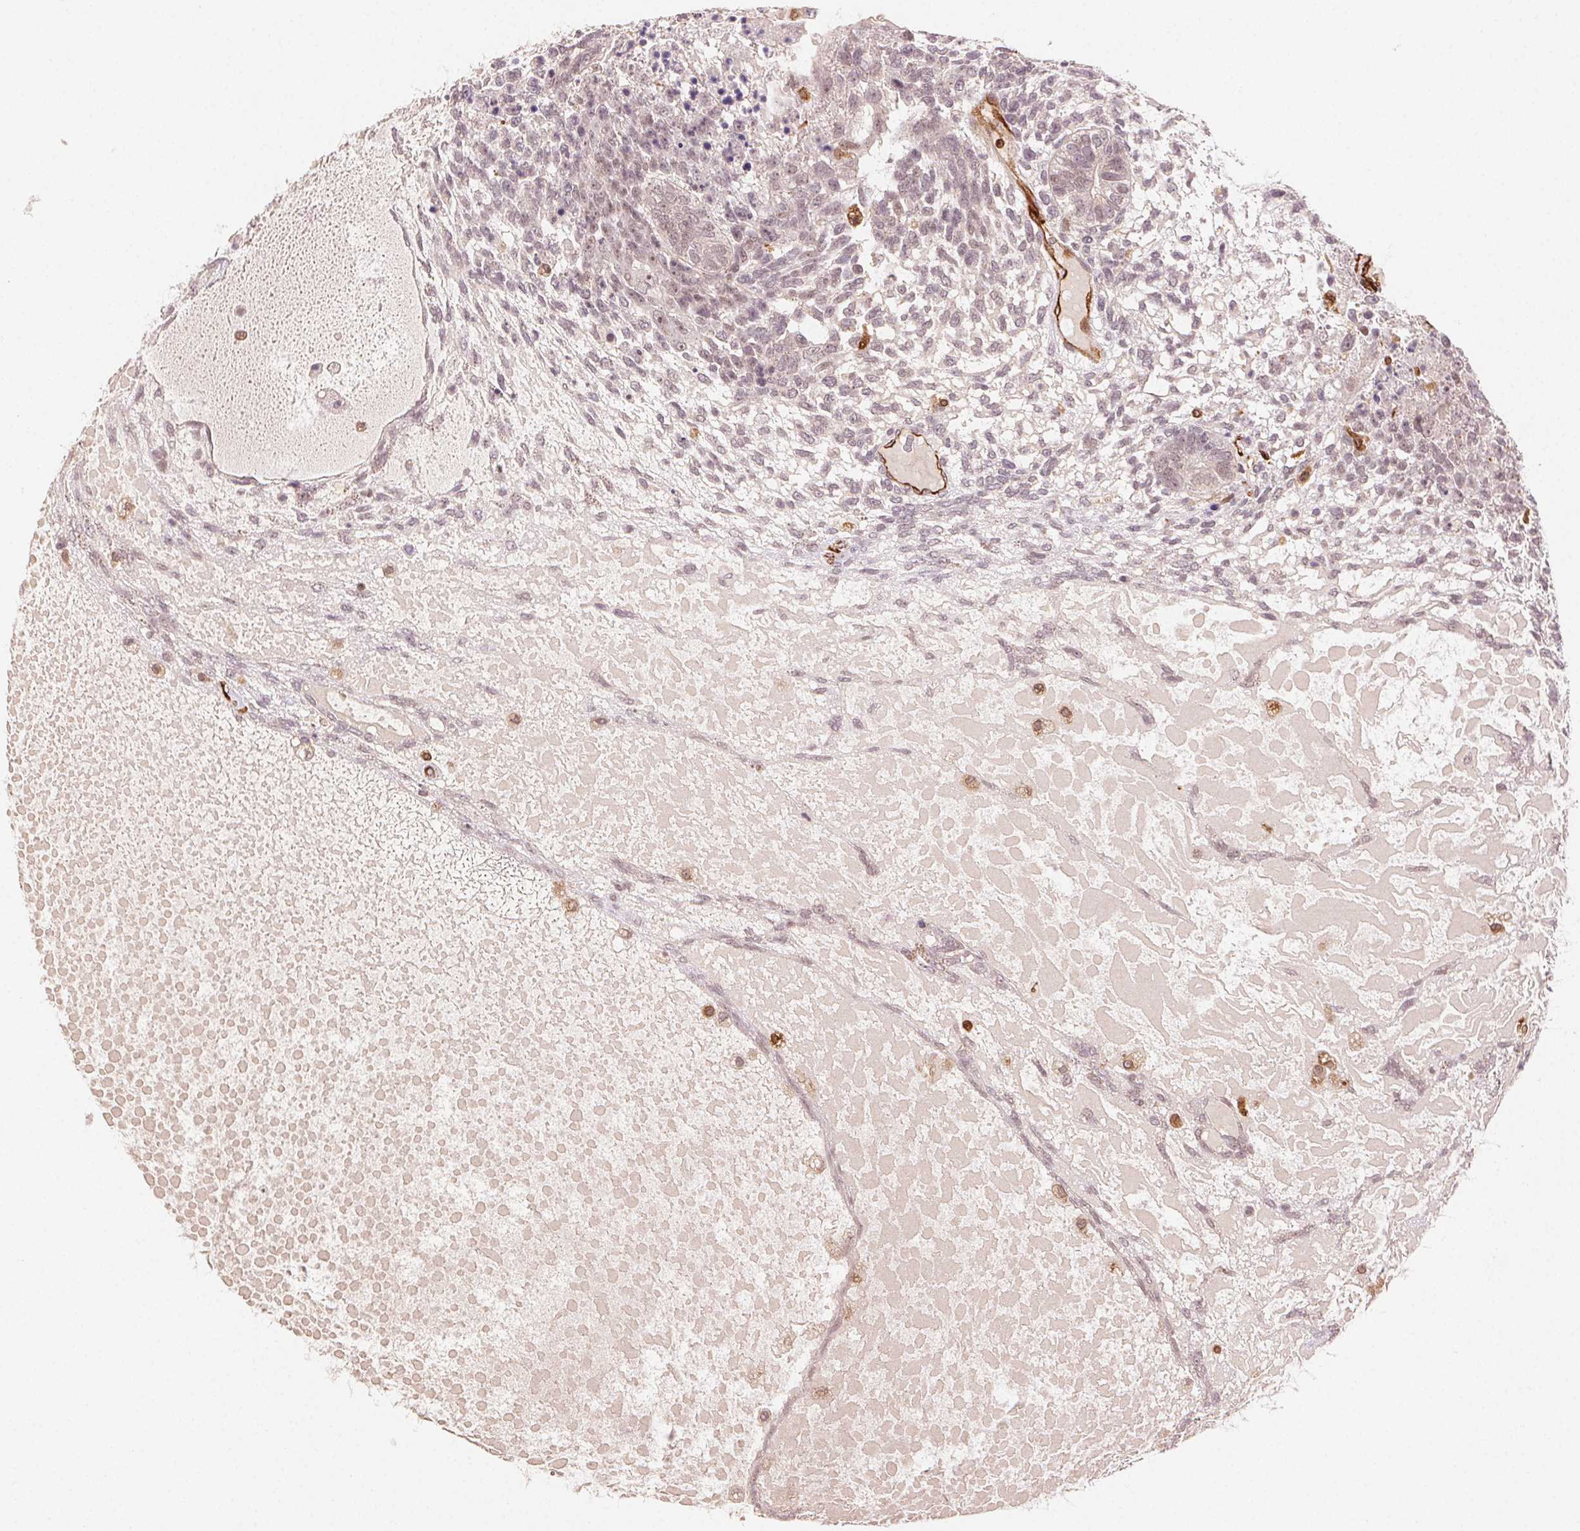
{"staining": {"intensity": "weak", "quantity": "25%-75%", "location": "cytoplasmic/membranous,nuclear"}, "tissue": "testis cancer", "cell_type": "Tumor cells", "image_type": "cancer", "snomed": [{"axis": "morphology", "description": "Carcinoma, Embryonal, NOS"}, {"axis": "topography", "description": "Testis"}], "caption": "The histopathology image demonstrates immunohistochemical staining of testis cancer (embryonal carcinoma). There is weak cytoplasmic/membranous and nuclear expression is present in approximately 25%-75% of tumor cells.", "gene": "RNASET2", "patient": {"sex": "male", "age": 23}}